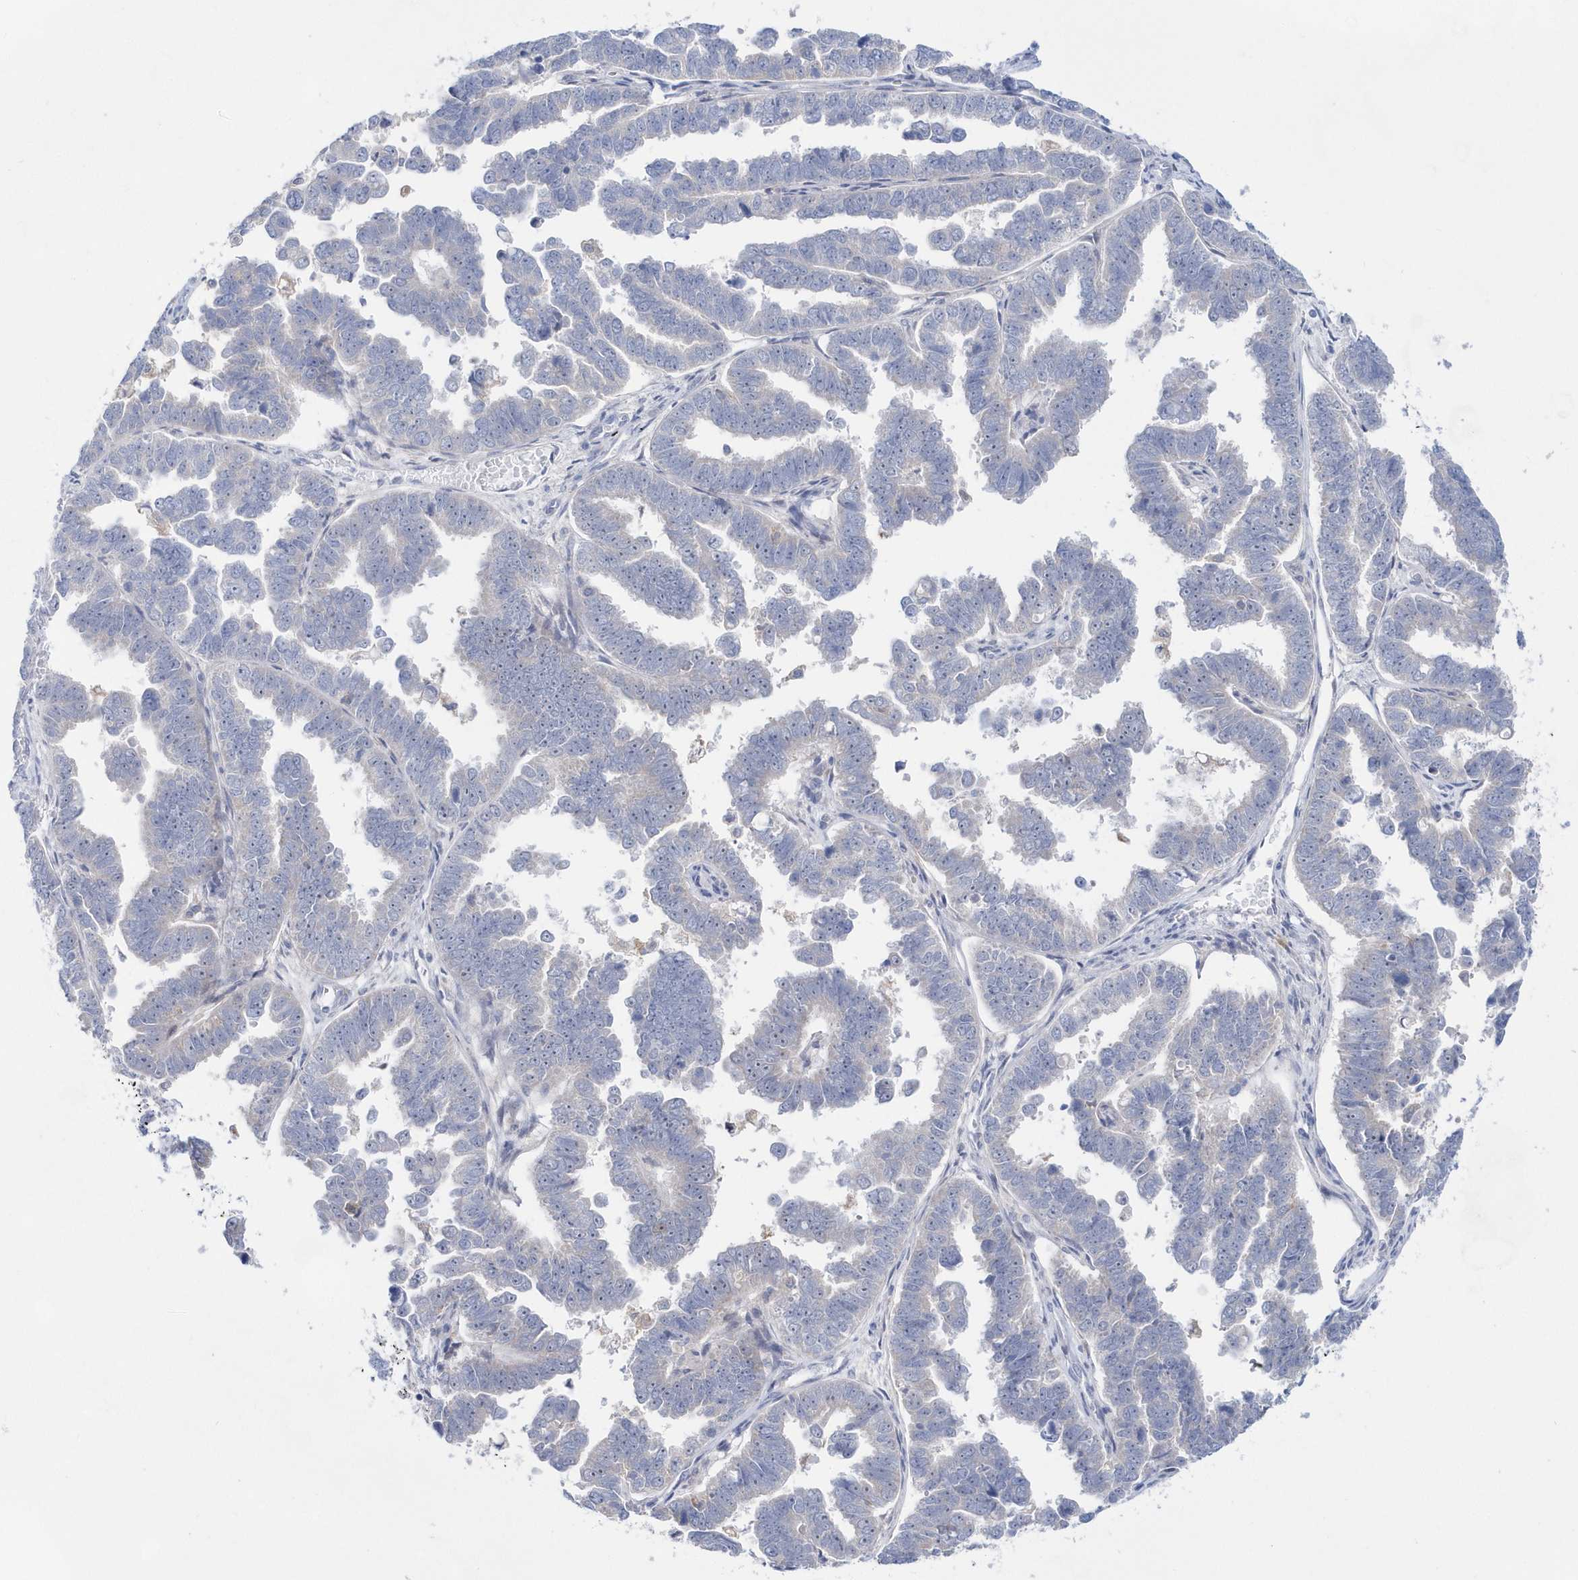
{"staining": {"intensity": "negative", "quantity": "none", "location": "none"}, "tissue": "endometrial cancer", "cell_type": "Tumor cells", "image_type": "cancer", "snomed": [{"axis": "morphology", "description": "Adenocarcinoma, NOS"}, {"axis": "topography", "description": "Endometrium"}], "caption": "Photomicrograph shows no significant protein positivity in tumor cells of endometrial cancer (adenocarcinoma).", "gene": "BDH2", "patient": {"sex": "female", "age": 75}}